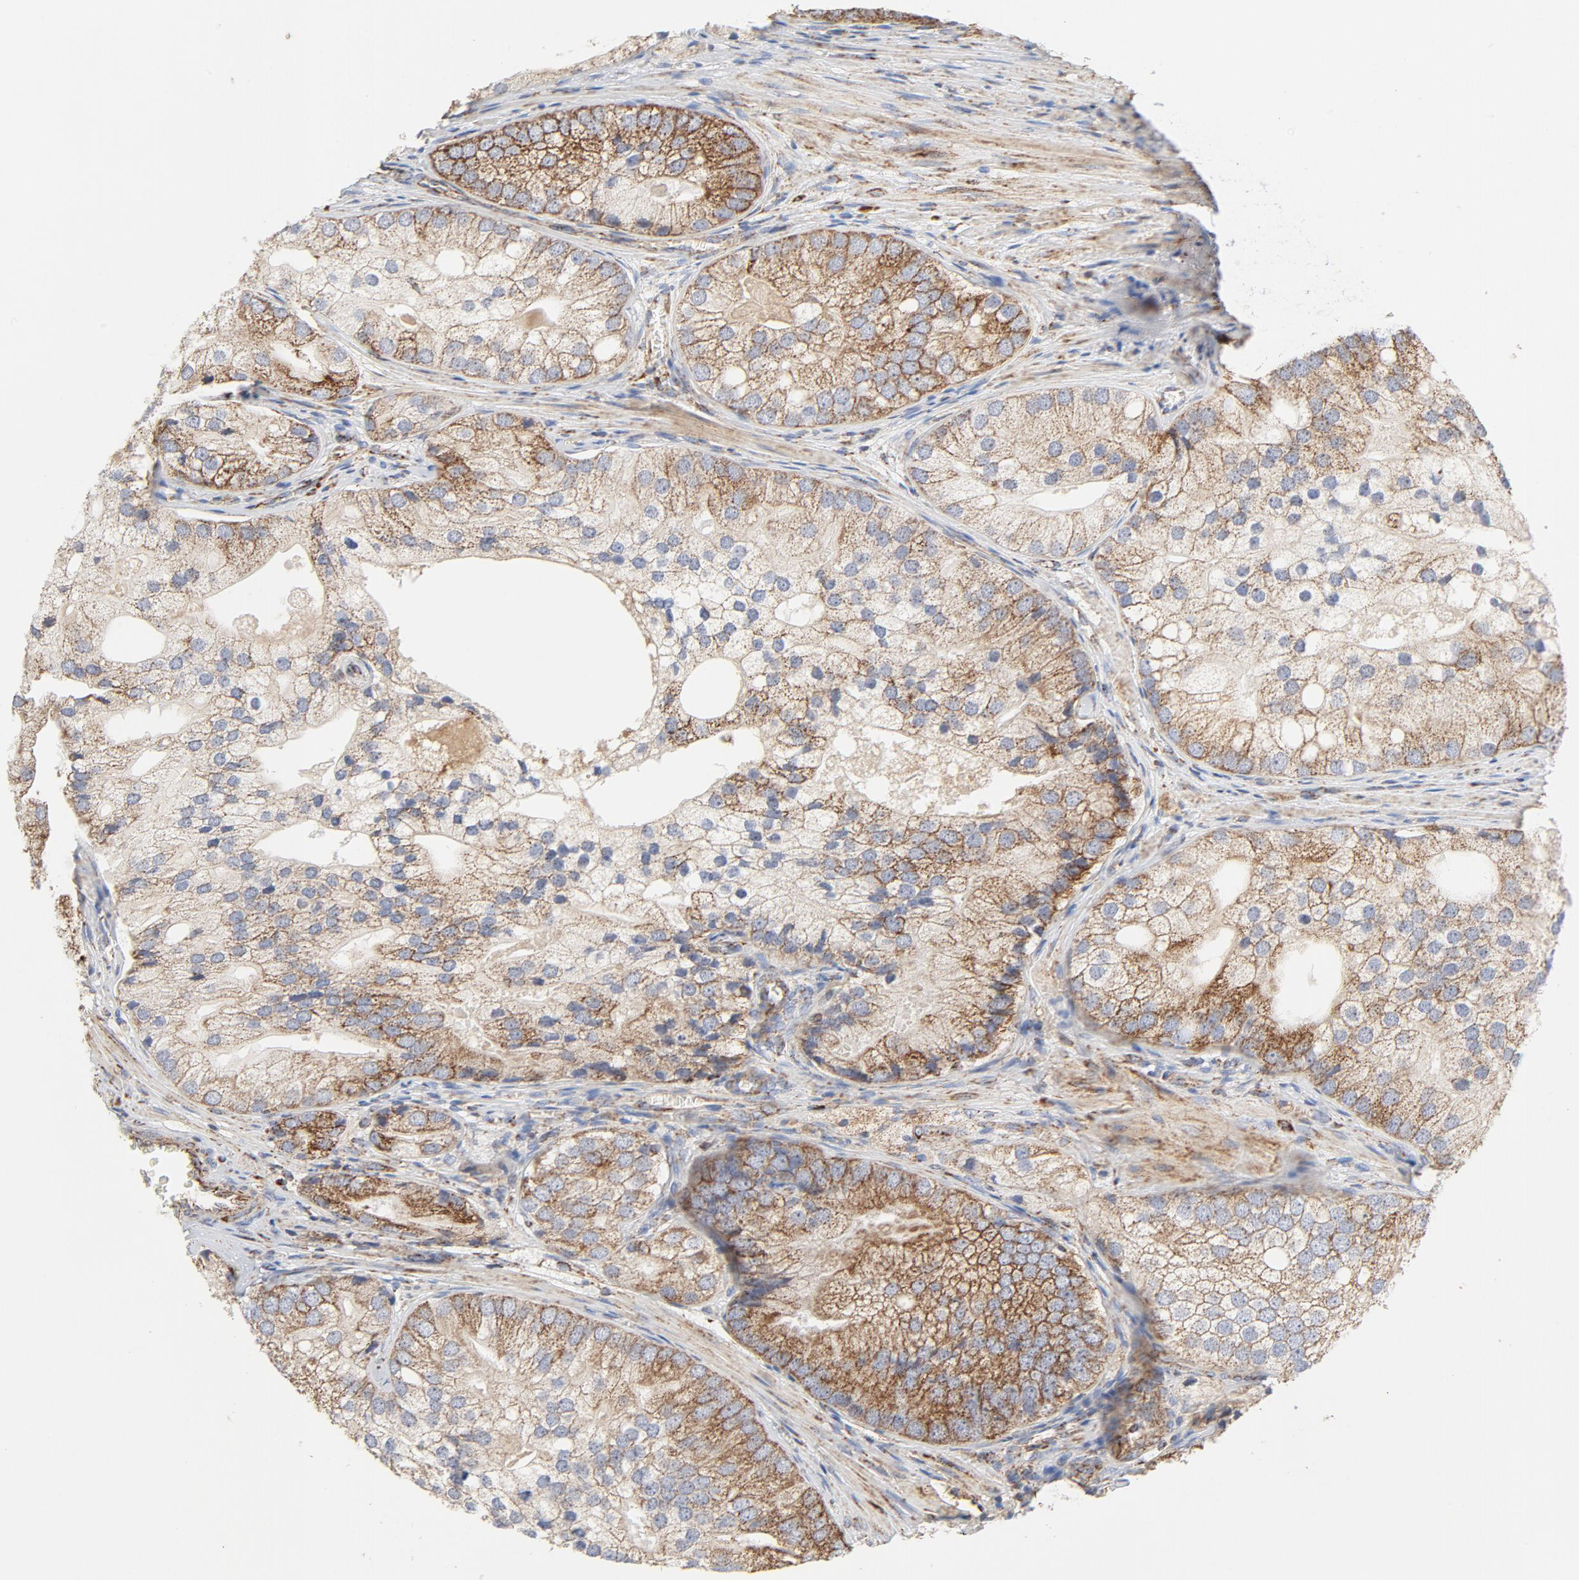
{"staining": {"intensity": "moderate", "quantity": ">75%", "location": "cytoplasmic/membranous"}, "tissue": "prostate cancer", "cell_type": "Tumor cells", "image_type": "cancer", "snomed": [{"axis": "morphology", "description": "Adenocarcinoma, Low grade"}, {"axis": "topography", "description": "Prostate"}], "caption": "Adenocarcinoma (low-grade) (prostate) stained for a protein (brown) shows moderate cytoplasmic/membranous positive positivity in approximately >75% of tumor cells.", "gene": "PCNX4", "patient": {"sex": "male", "age": 69}}